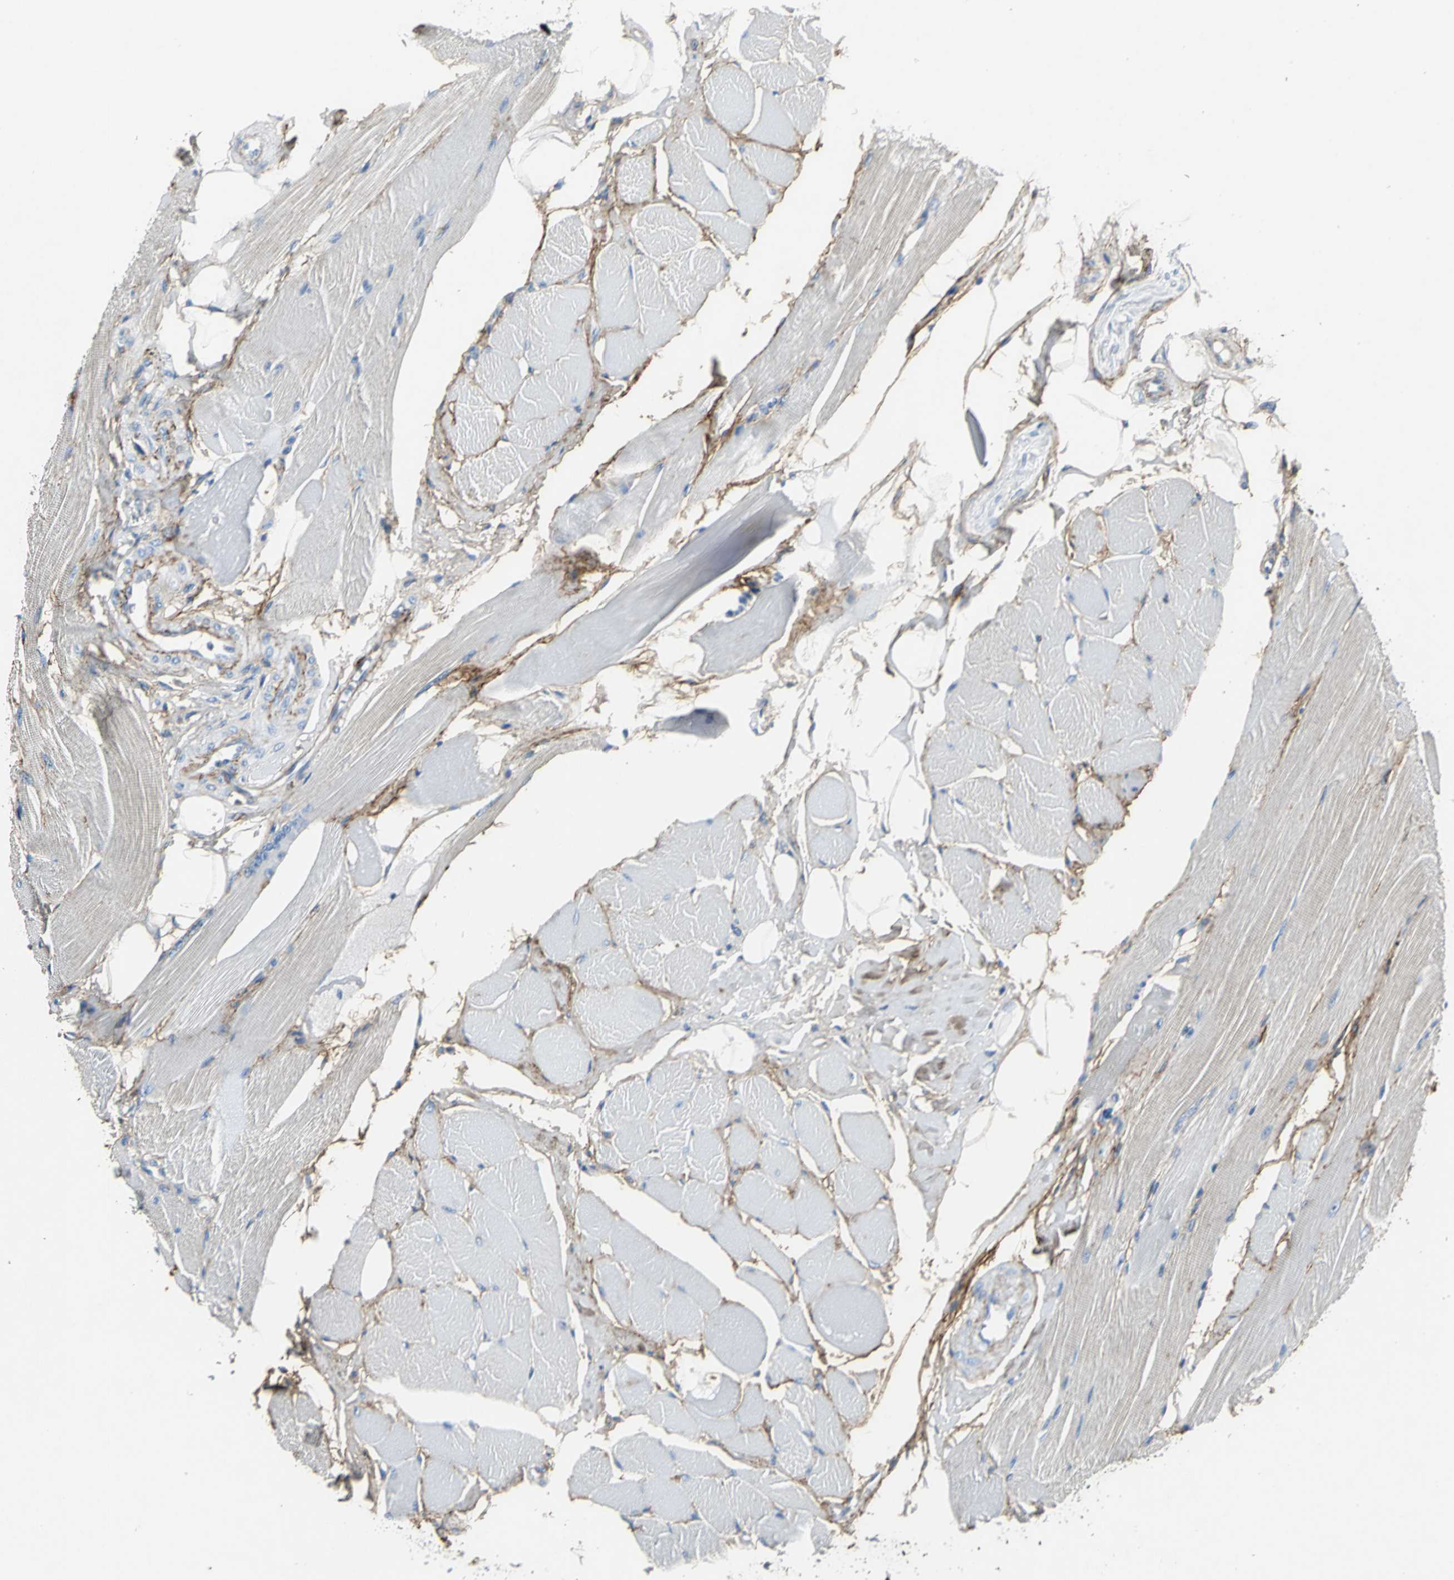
{"staining": {"intensity": "negative", "quantity": "none", "location": "none"}, "tissue": "skeletal muscle", "cell_type": "Myocytes", "image_type": "normal", "snomed": [{"axis": "morphology", "description": "Normal tissue, NOS"}, {"axis": "topography", "description": "Skeletal muscle"}, {"axis": "topography", "description": "Peripheral nerve tissue"}], "caption": "A high-resolution image shows IHC staining of benign skeletal muscle, which shows no significant staining in myocytes.", "gene": "EFNB3", "patient": {"sex": "female", "age": 84}}